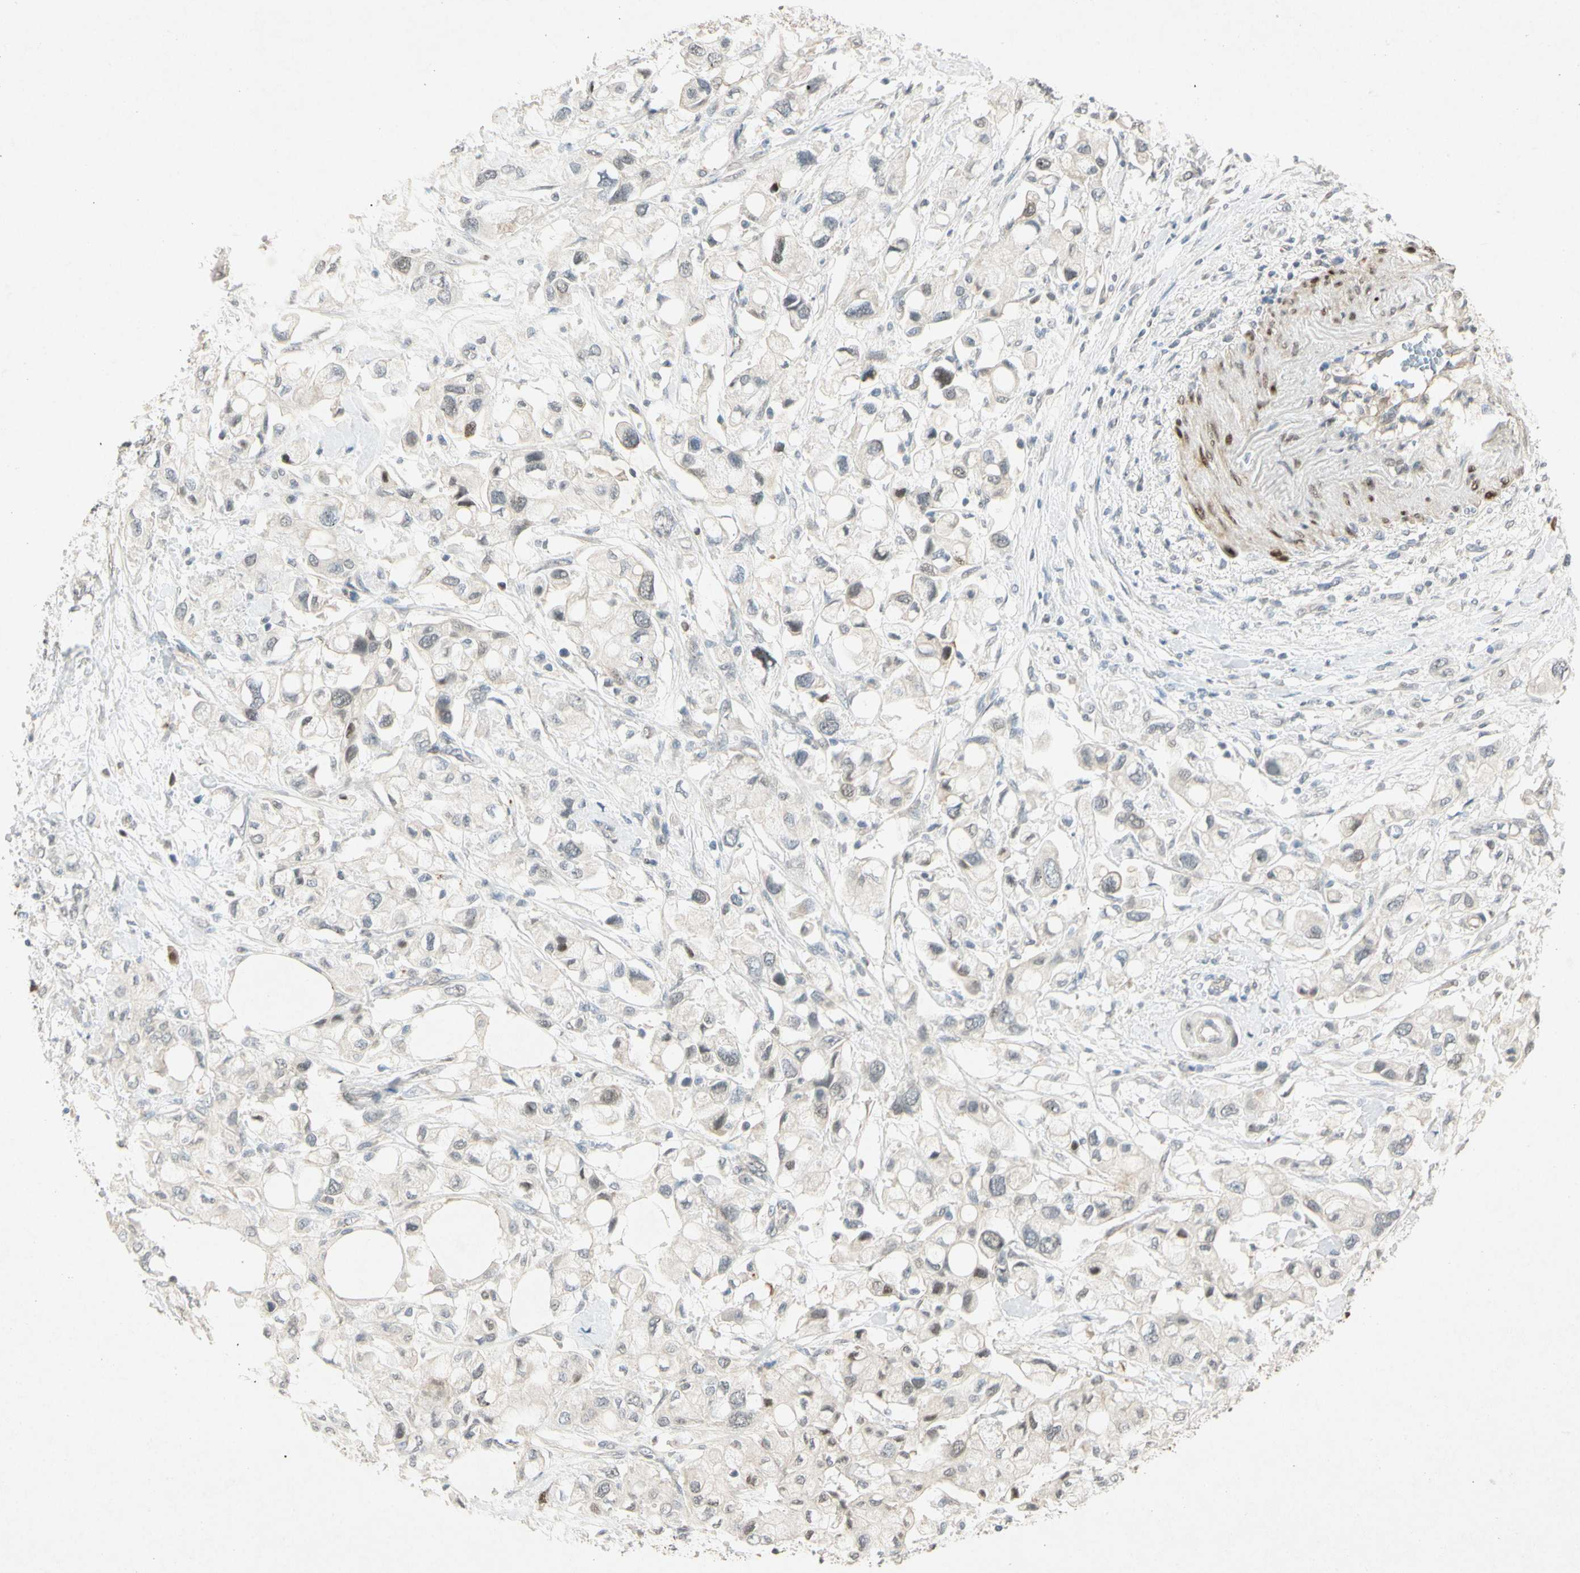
{"staining": {"intensity": "weak", "quantity": "<25%", "location": "cytoplasmic/membranous,nuclear"}, "tissue": "pancreatic cancer", "cell_type": "Tumor cells", "image_type": "cancer", "snomed": [{"axis": "morphology", "description": "Adenocarcinoma, NOS"}, {"axis": "topography", "description": "Pancreas"}], "caption": "A high-resolution histopathology image shows IHC staining of pancreatic adenocarcinoma, which demonstrates no significant positivity in tumor cells. Brightfield microscopy of IHC stained with DAB (brown) and hematoxylin (blue), captured at high magnification.", "gene": "HSPA1B", "patient": {"sex": "female", "age": 56}}